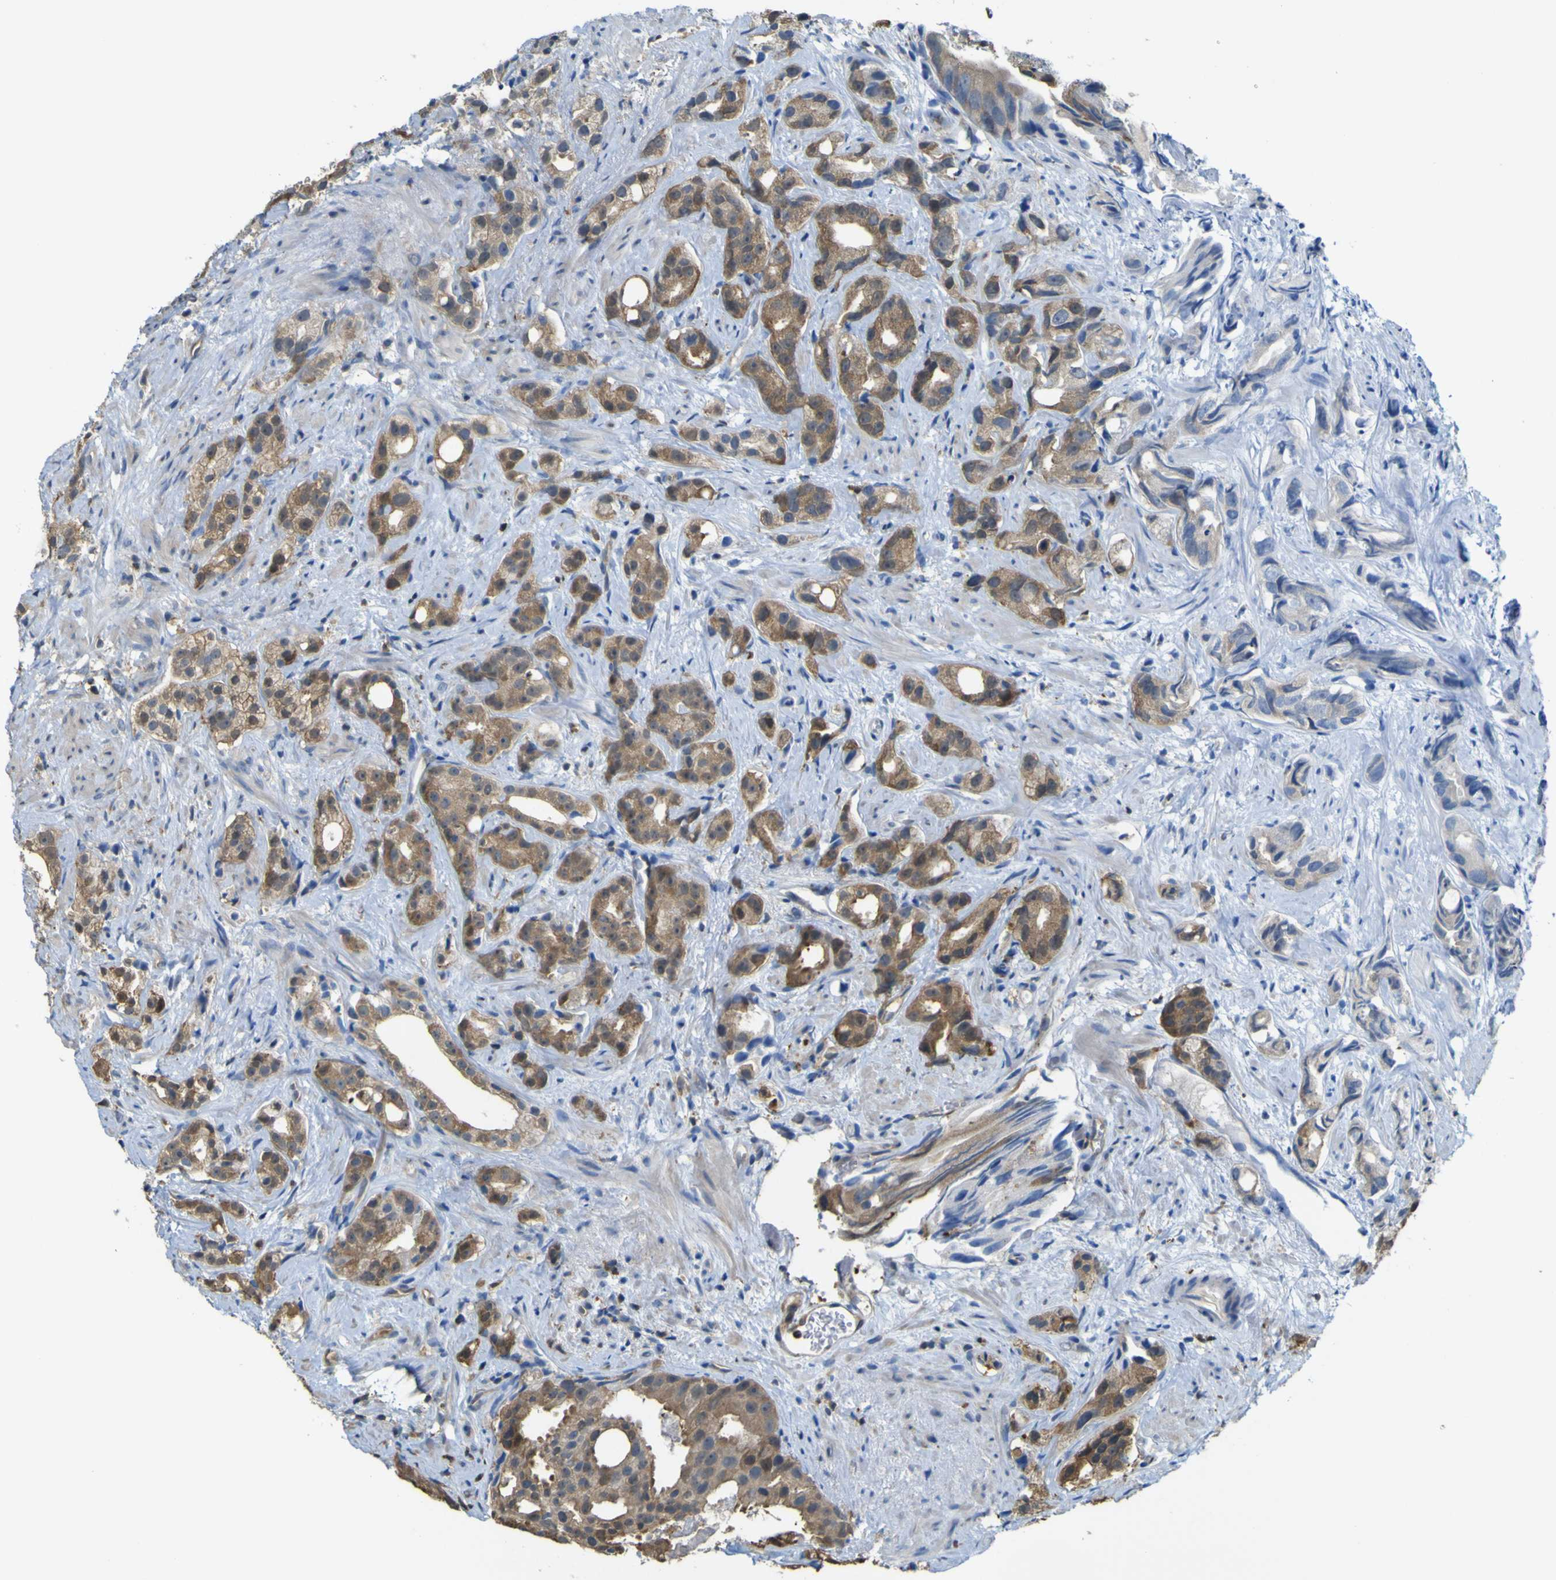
{"staining": {"intensity": "moderate", "quantity": ">75%", "location": "cytoplasmic/membranous"}, "tissue": "prostate cancer", "cell_type": "Tumor cells", "image_type": "cancer", "snomed": [{"axis": "morphology", "description": "Adenocarcinoma, Low grade"}, {"axis": "topography", "description": "Prostate"}], "caption": "Immunohistochemical staining of human prostate adenocarcinoma (low-grade) demonstrates medium levels of moderate cytoplasmic/membranous expression in approximately >75% of tumor cells. The protein of interest is stained brown, and the nuclei are stained in blue (DAB IHC with brightfield microscopy, high magnification).", "gene": "ABHD3", "patient": {"sex": "male", "age": 89}}